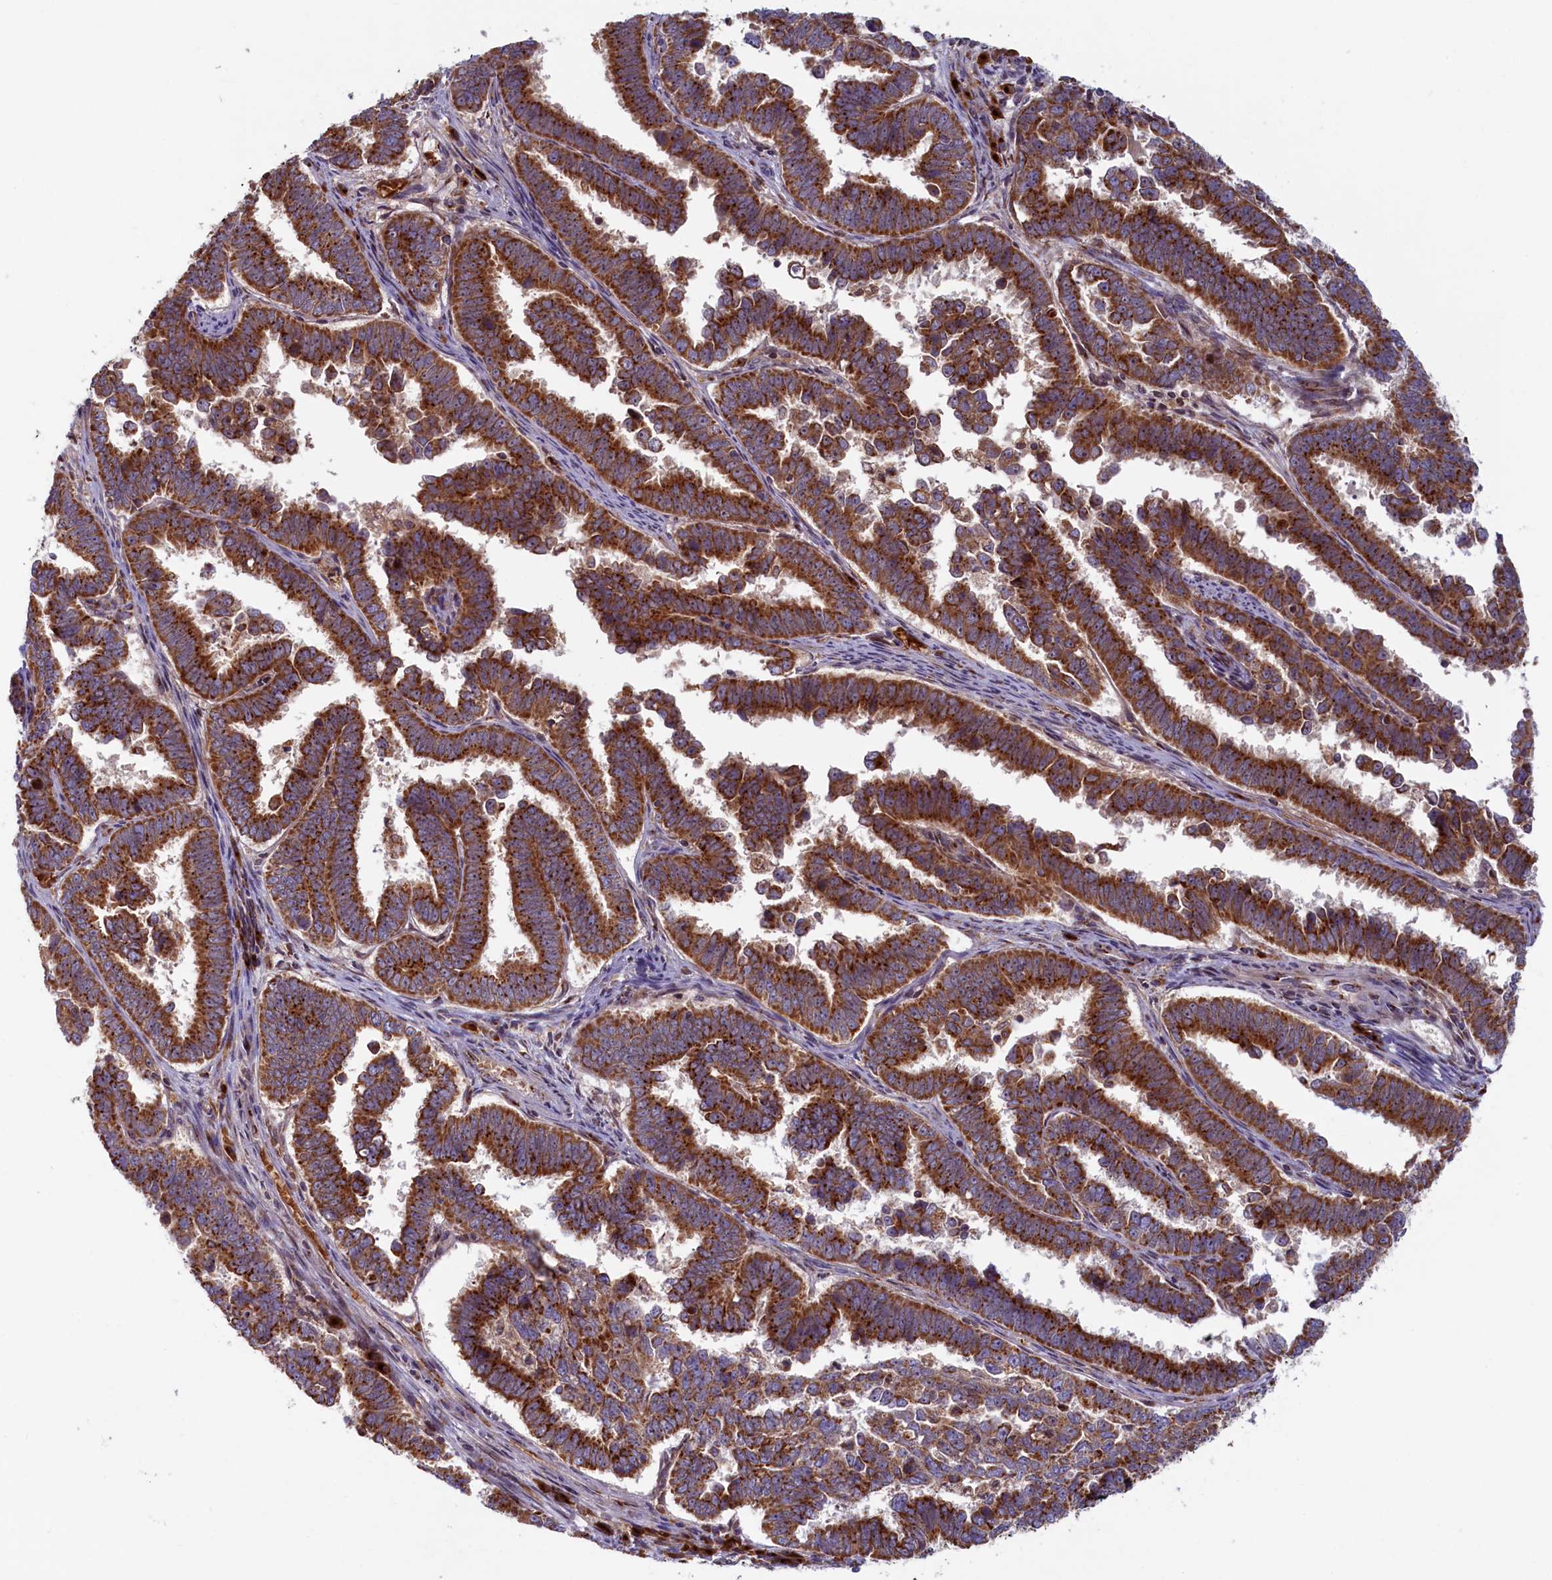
{"staining": {"intensity": "strong", "quantity": ">75%", "location": "cytoplasmic/membranous"}, "tissue": "endometrial cancer", "cell_type": "Tumor cells", "image_type": "cancer", "snomed": [{"axis": "morphology", "description": "Adenocarcinoma, NOS"}, {"axis": "topography", "description": "Endometrium"}], "caption": "Tumor cells reveal high levels of strong cytoplasmic/membranous staining in approximately >75% of cells in human endometrial cancer.", "gene": "BLVRB", "patient": {"sex": "female", "age": 75}}